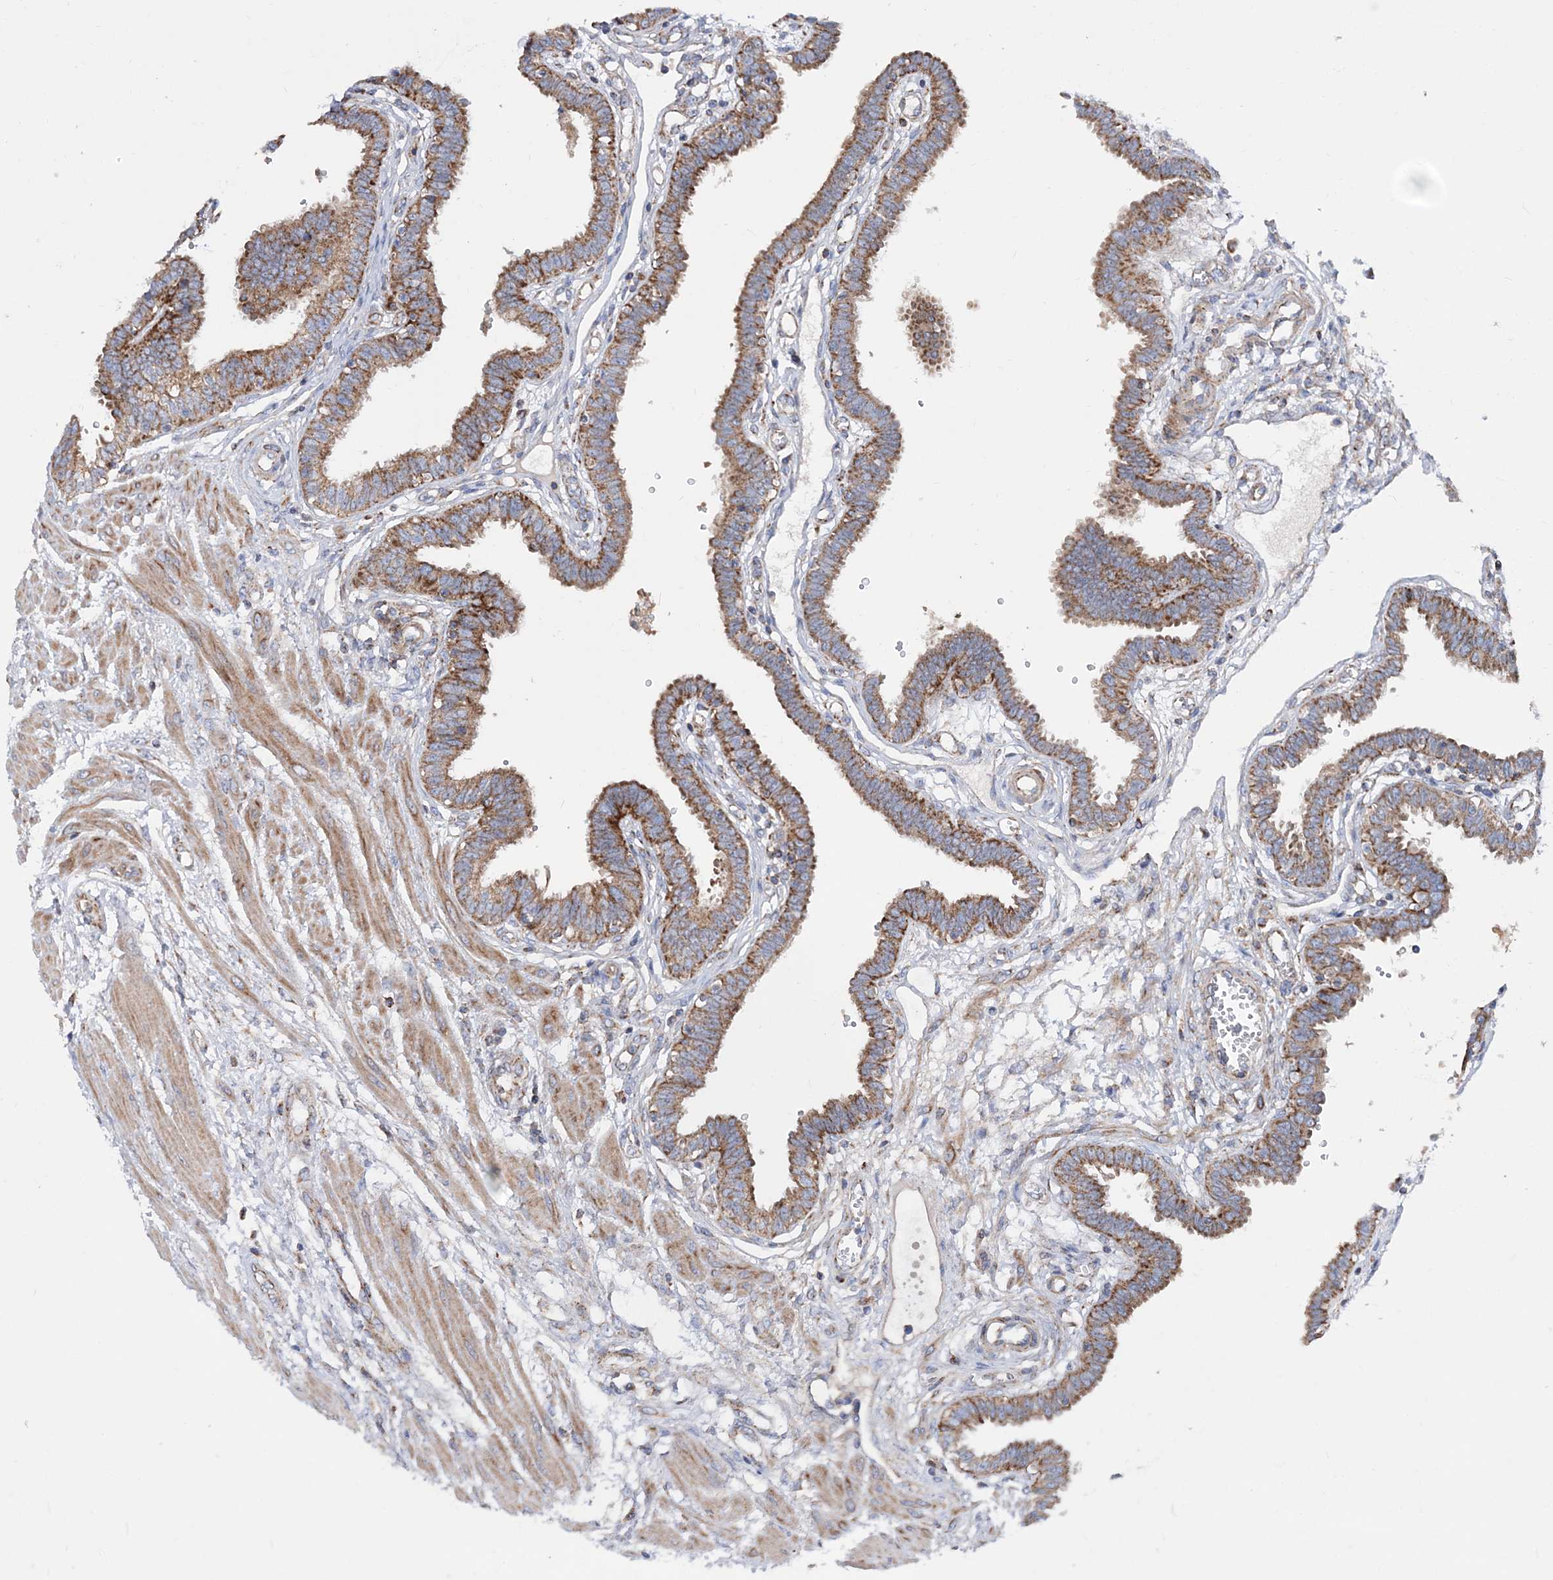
{"staining": {"intensity": "strong", "quantity": ">75%", "location": "cytoplasmic/membranous"}, "tissue": "fallopian tube", "cell_type": "Glandular cells", "image_type": "normal", "snomed": [{"axis": "morphology", "description": "Normal tissue, NOS"}, {"axis": "topography", "description": "Fallopian tube"}], "caption": "Immunohistochemistry (IHC) histopathology image of unremarkable fallopian tube: fallopian tube stained using IHC demonstrates high levels of strong protein expression localized specifically in the cytoplasmic/membranous of glandular cells, appearing as a cytoplasmic/membranous brown color.", "gene": "NGLY1", "patient": {"sex": "female", "age": 32}}